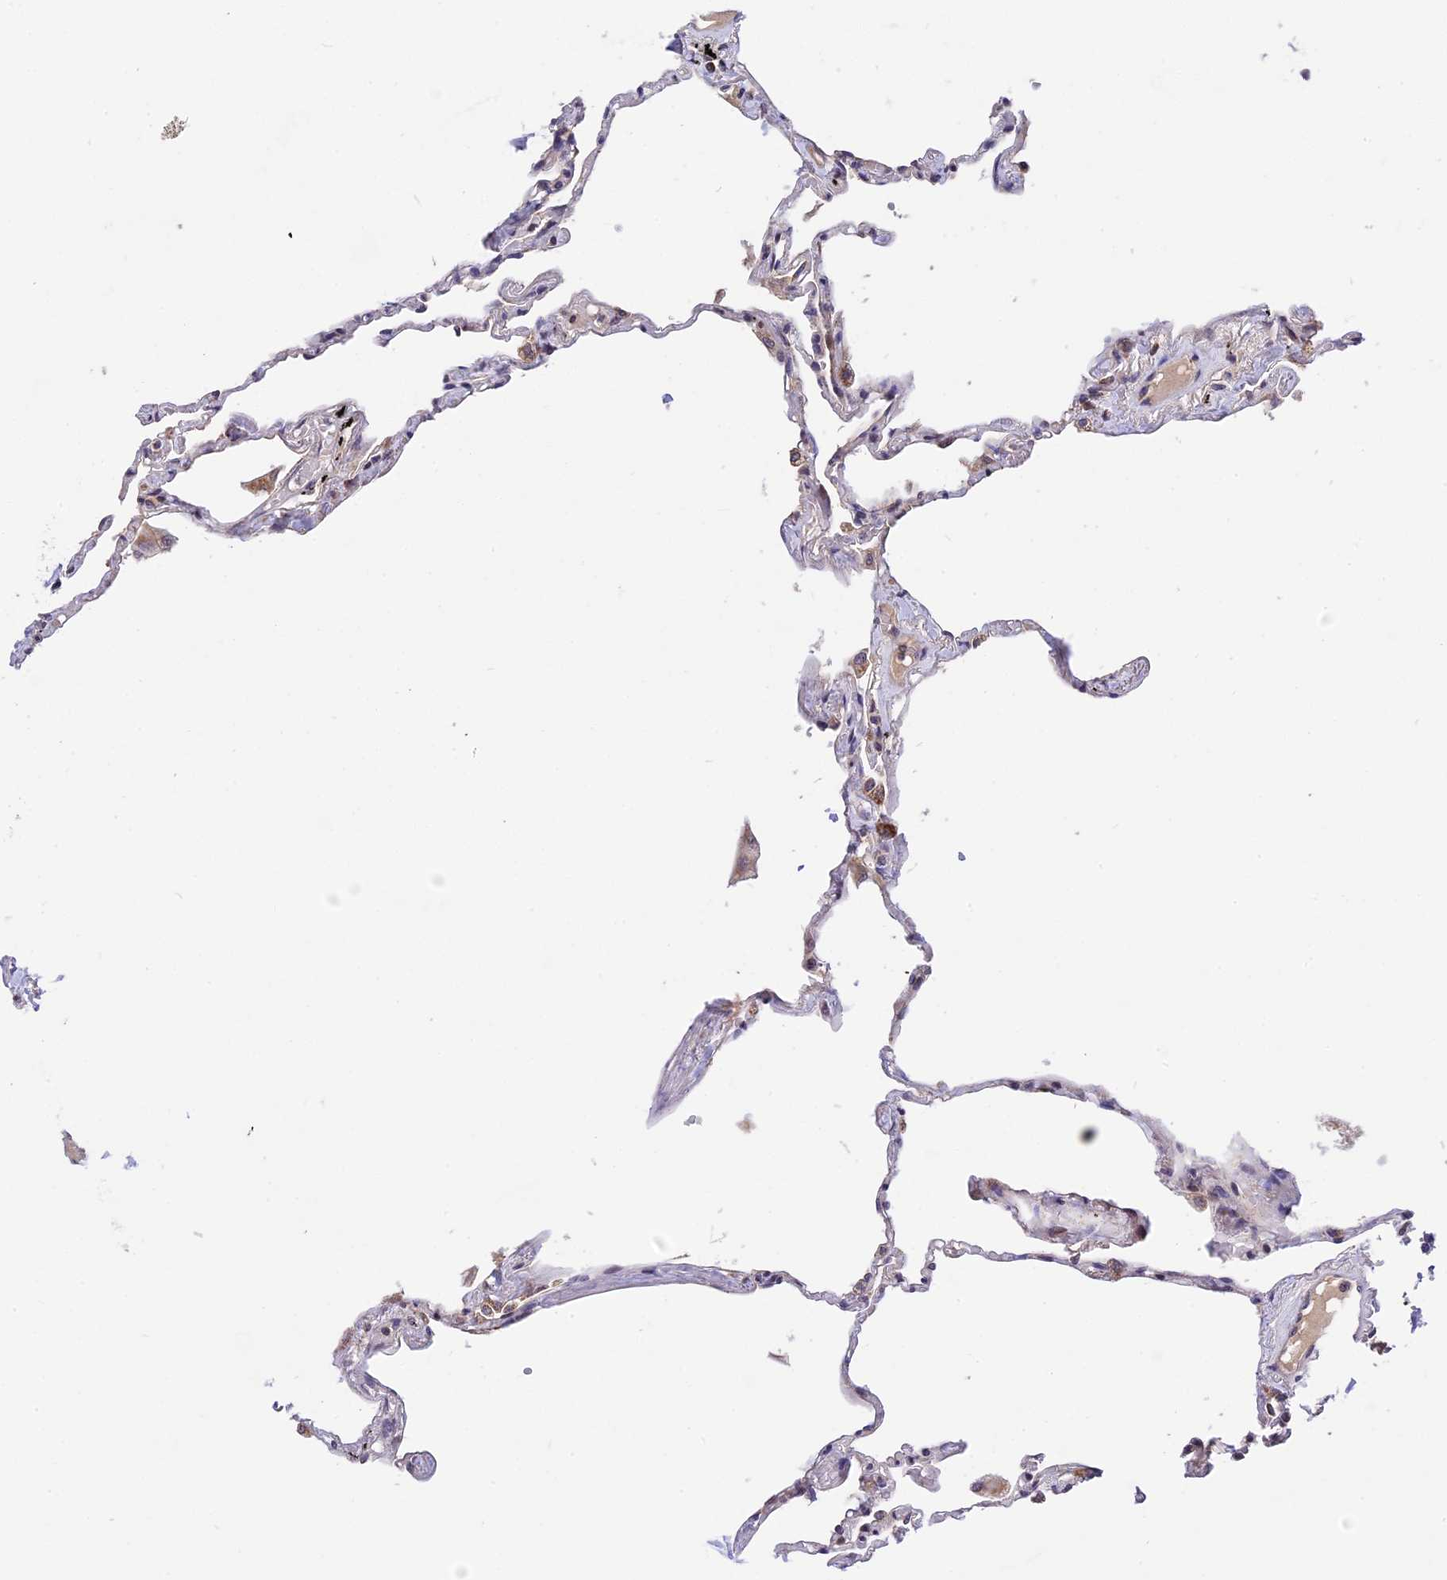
{"staining": {"intensity": "moderate", "quantity": "<25%", "location": "cytoplasmic/membranous"}, "tissue": "lung", "cell_type": "Alveolar cells", "image_type": "normal", "snomed": [{"axis": "morphology", "description": "Normal tissue, NOS"}, {"axis": "topography", "description": "Lung"}], "caption": "An IHC photomicrograph of benign tissue is shown. Protein staining in brown labels moderate cytoplasmic/membranous positivity in lung within alveolar cells.", "gene": "RERGL", "patient": {"sex": "female", "age": 67}}